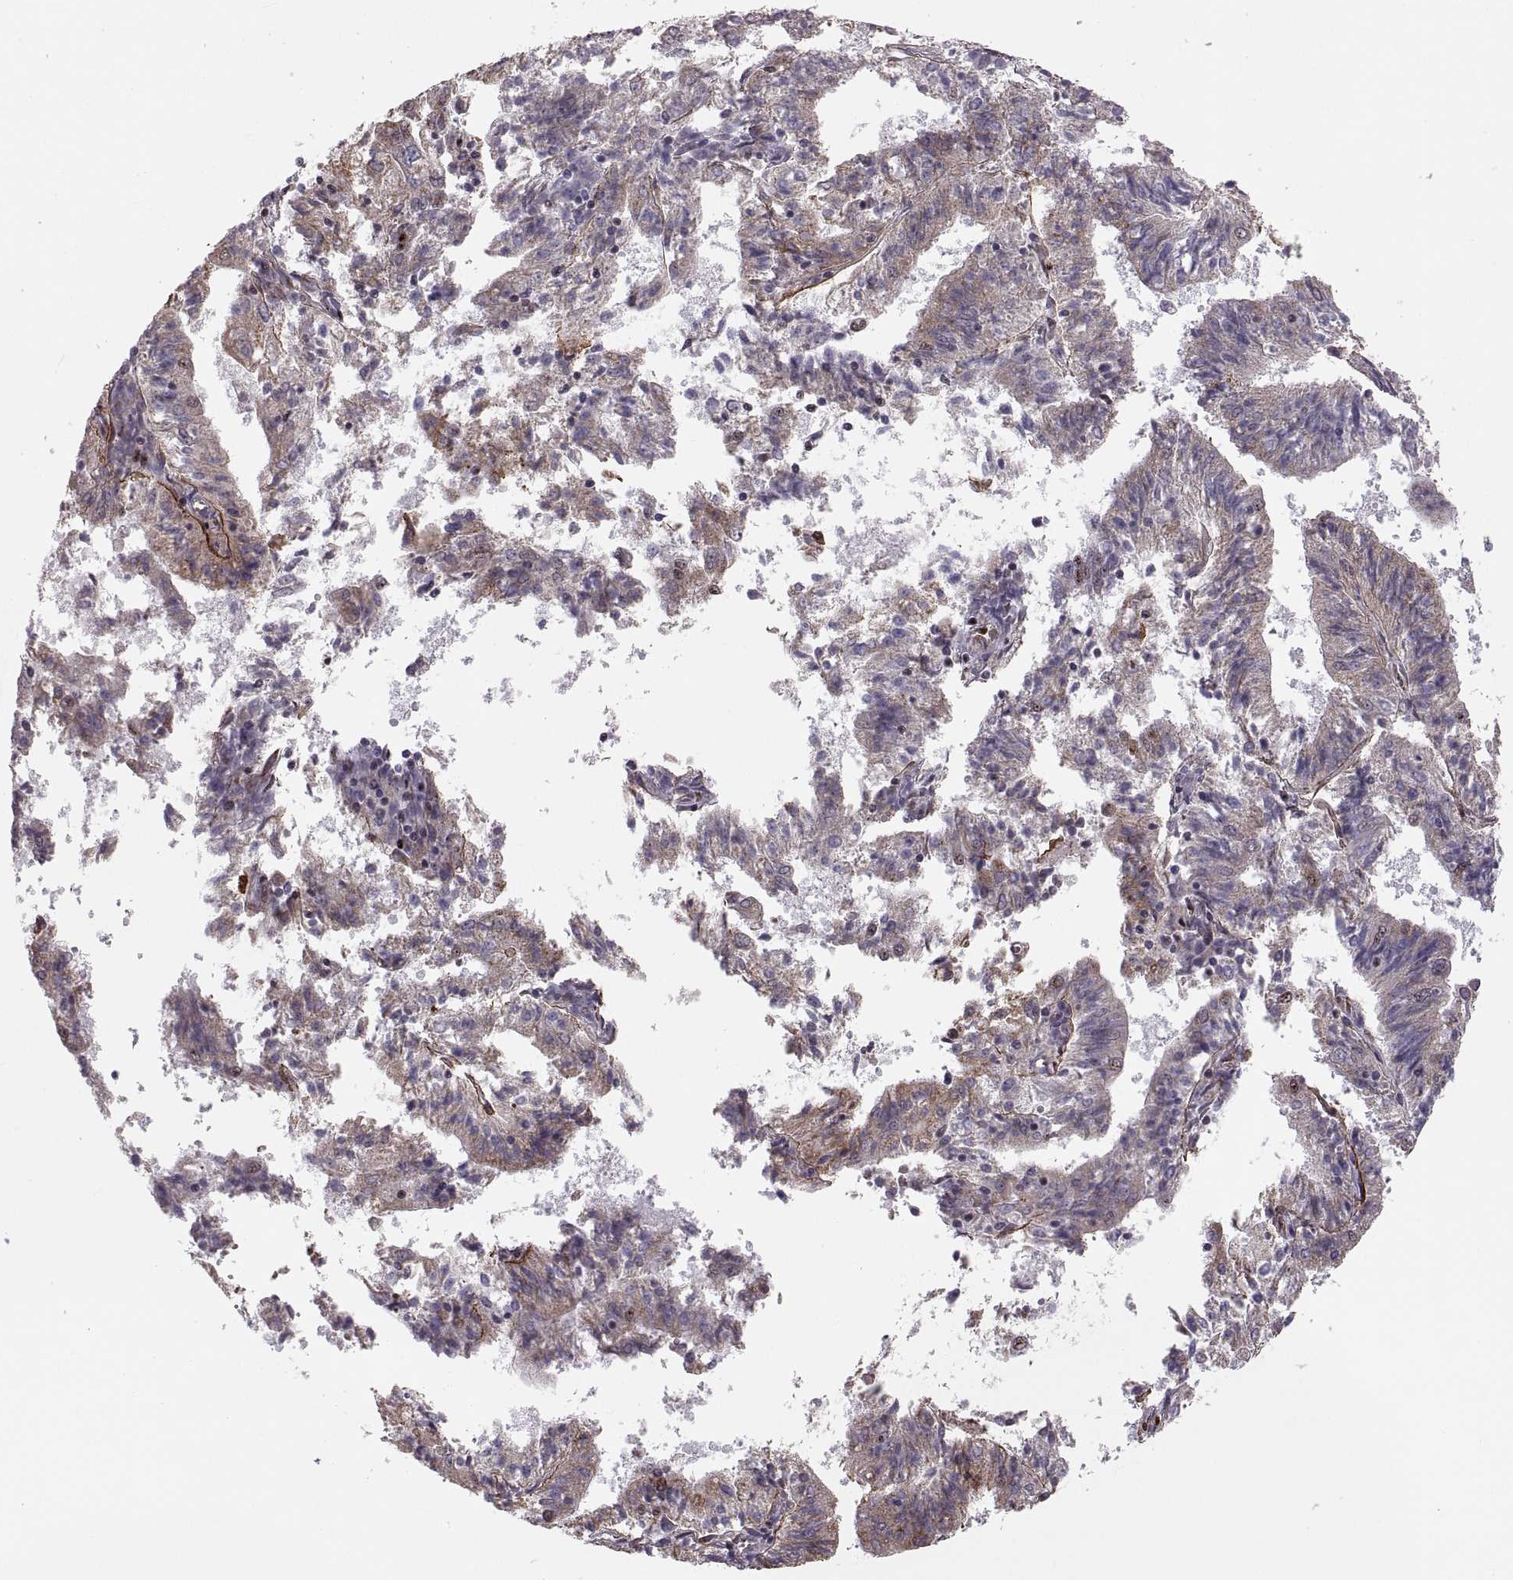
{"staining": {"intensity": "moderate", "quantity": "<25%", "location": "cytoplasmic/membranous,nuclear"}, "tissue": "endometrial cancer", "cell_type": "Tumor cells", "image_type": "cancer", "snomed": [{"axis": "morphology", "description": "Adenocarcinoma, NOS"}, {"axis": "topography", "description": "Endometrium"}], "caption": "Endometrial cancer was stained to show a protein in brown. There is low levels of moderate cytoplasmic/membranous and nuclear expression in approximately <25% of tumor cells. (Brightfield microscopy of DAB IHC at high magnification).", "gene": "ZCCHC17", "patient": {"sex": "female", "age": 82}}